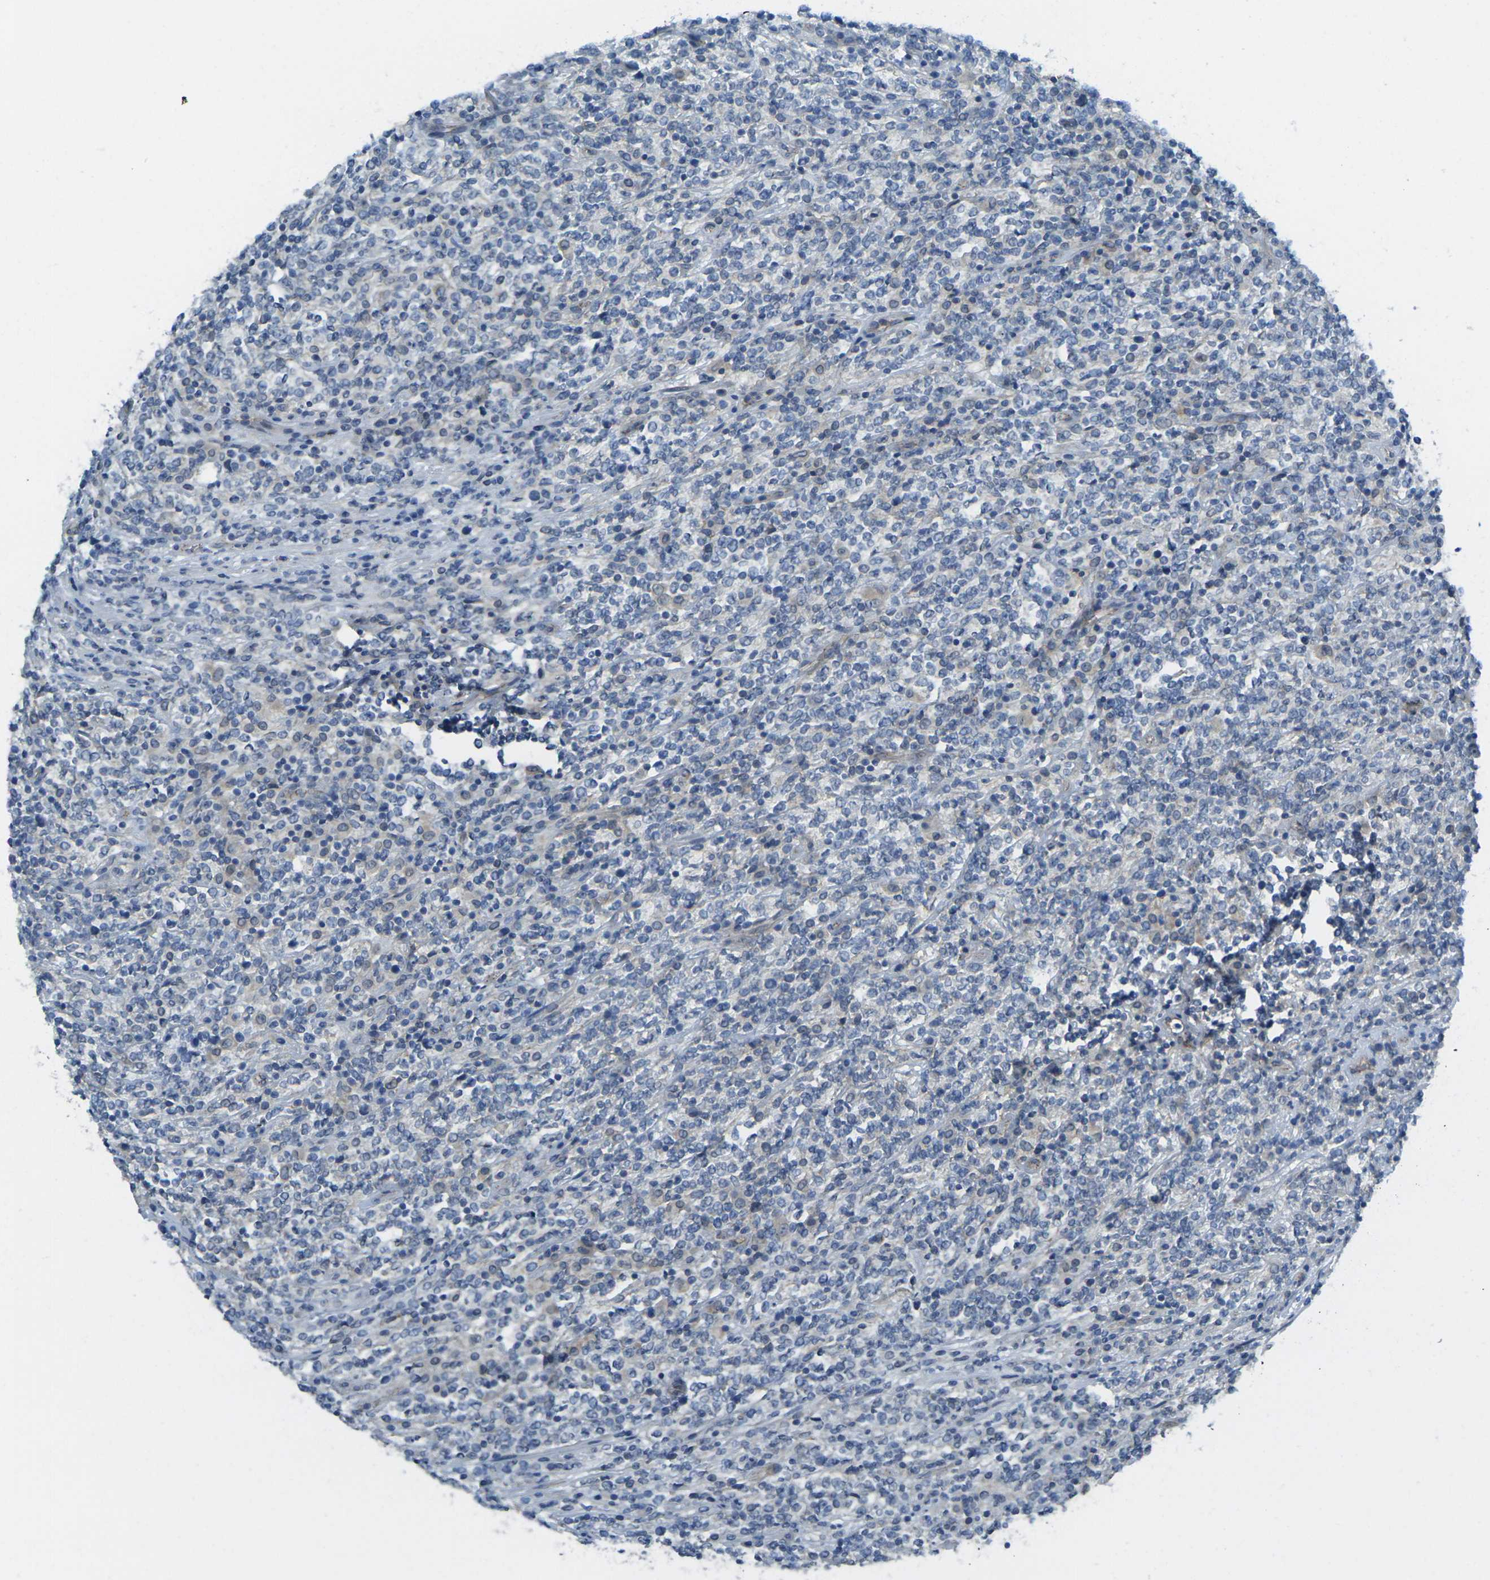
{"staining": {"intensity": "negative", "quantity": "none", "location": "none"}, "tissue": "lymphoma", "cell_type": "Tumor cells", "image_type": "cancer", "snomed": [{"axis": "morphology", "description": "Malignant lymphoma, non-Hodgkin's type, High grade"}, {"axis": "topography", "description": "Soft tissue"}], "caption": "Immunohistochemistry image of human high-grade malignant lymphoma, non-Hodgkin's type stained for a protein (brown), which exhibits no positivity in tumor cells.", "gene": "RHBDD1", "patient": {"sex": "male", "age": 18}}